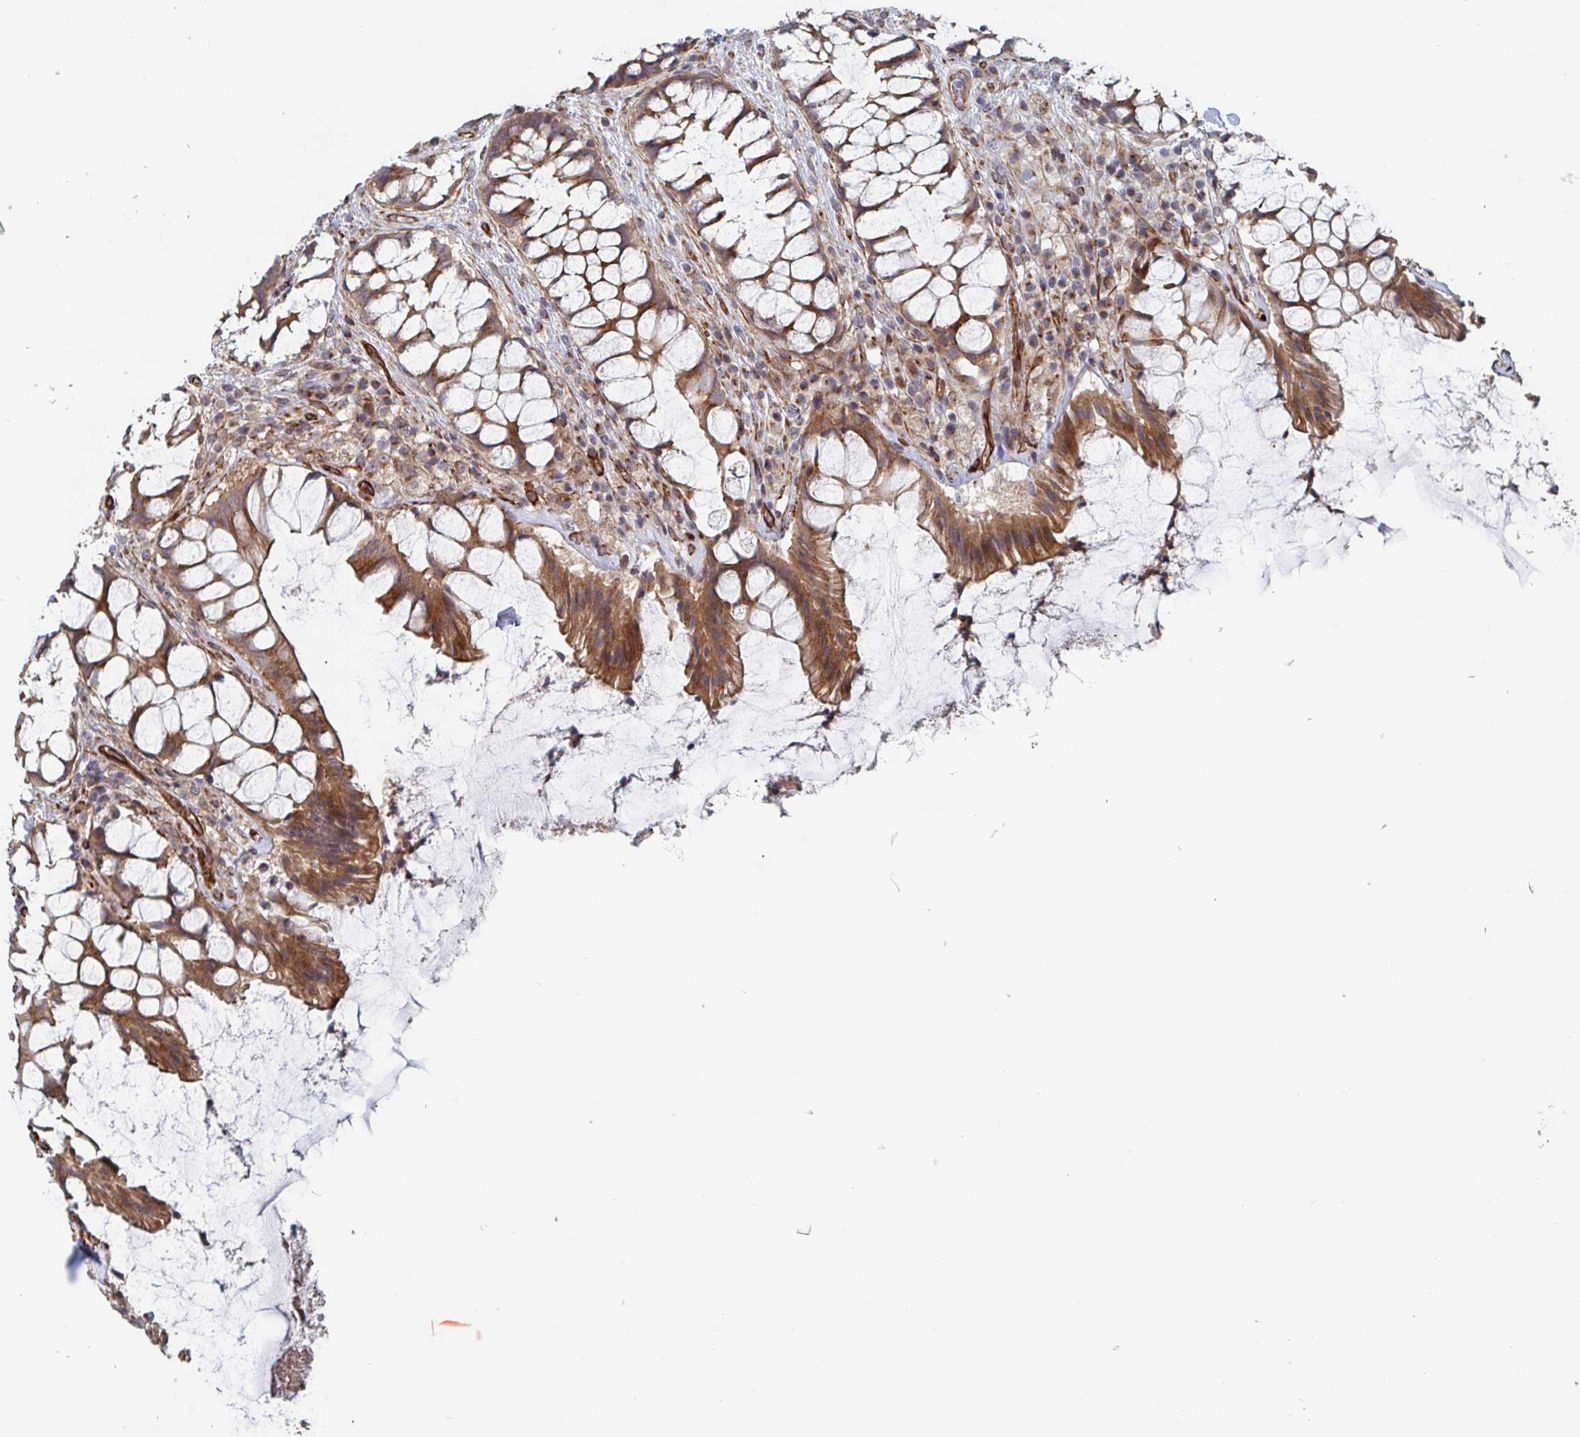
{"staining": {"intensity": "moderate", "quantity": ">75%", "location": "cytoplasmic/membranous"}, "tissue": "rectum", "cell_type": "Glandular cells", "image_type": "normal", "snomed": [{"axis": "morphology", "description": "Normal tissue, NOS"}, {"axis": "topography", "description": "Rectum"}], "caption": "Immunohistochemical staining of unremarkable human rectum demonstrates medium levels of moderate cytoplasmic/membranous staining in about >75% of glandular cells.", "gene": "DVL3", "patient": {"sex": "female", "age": 58}}